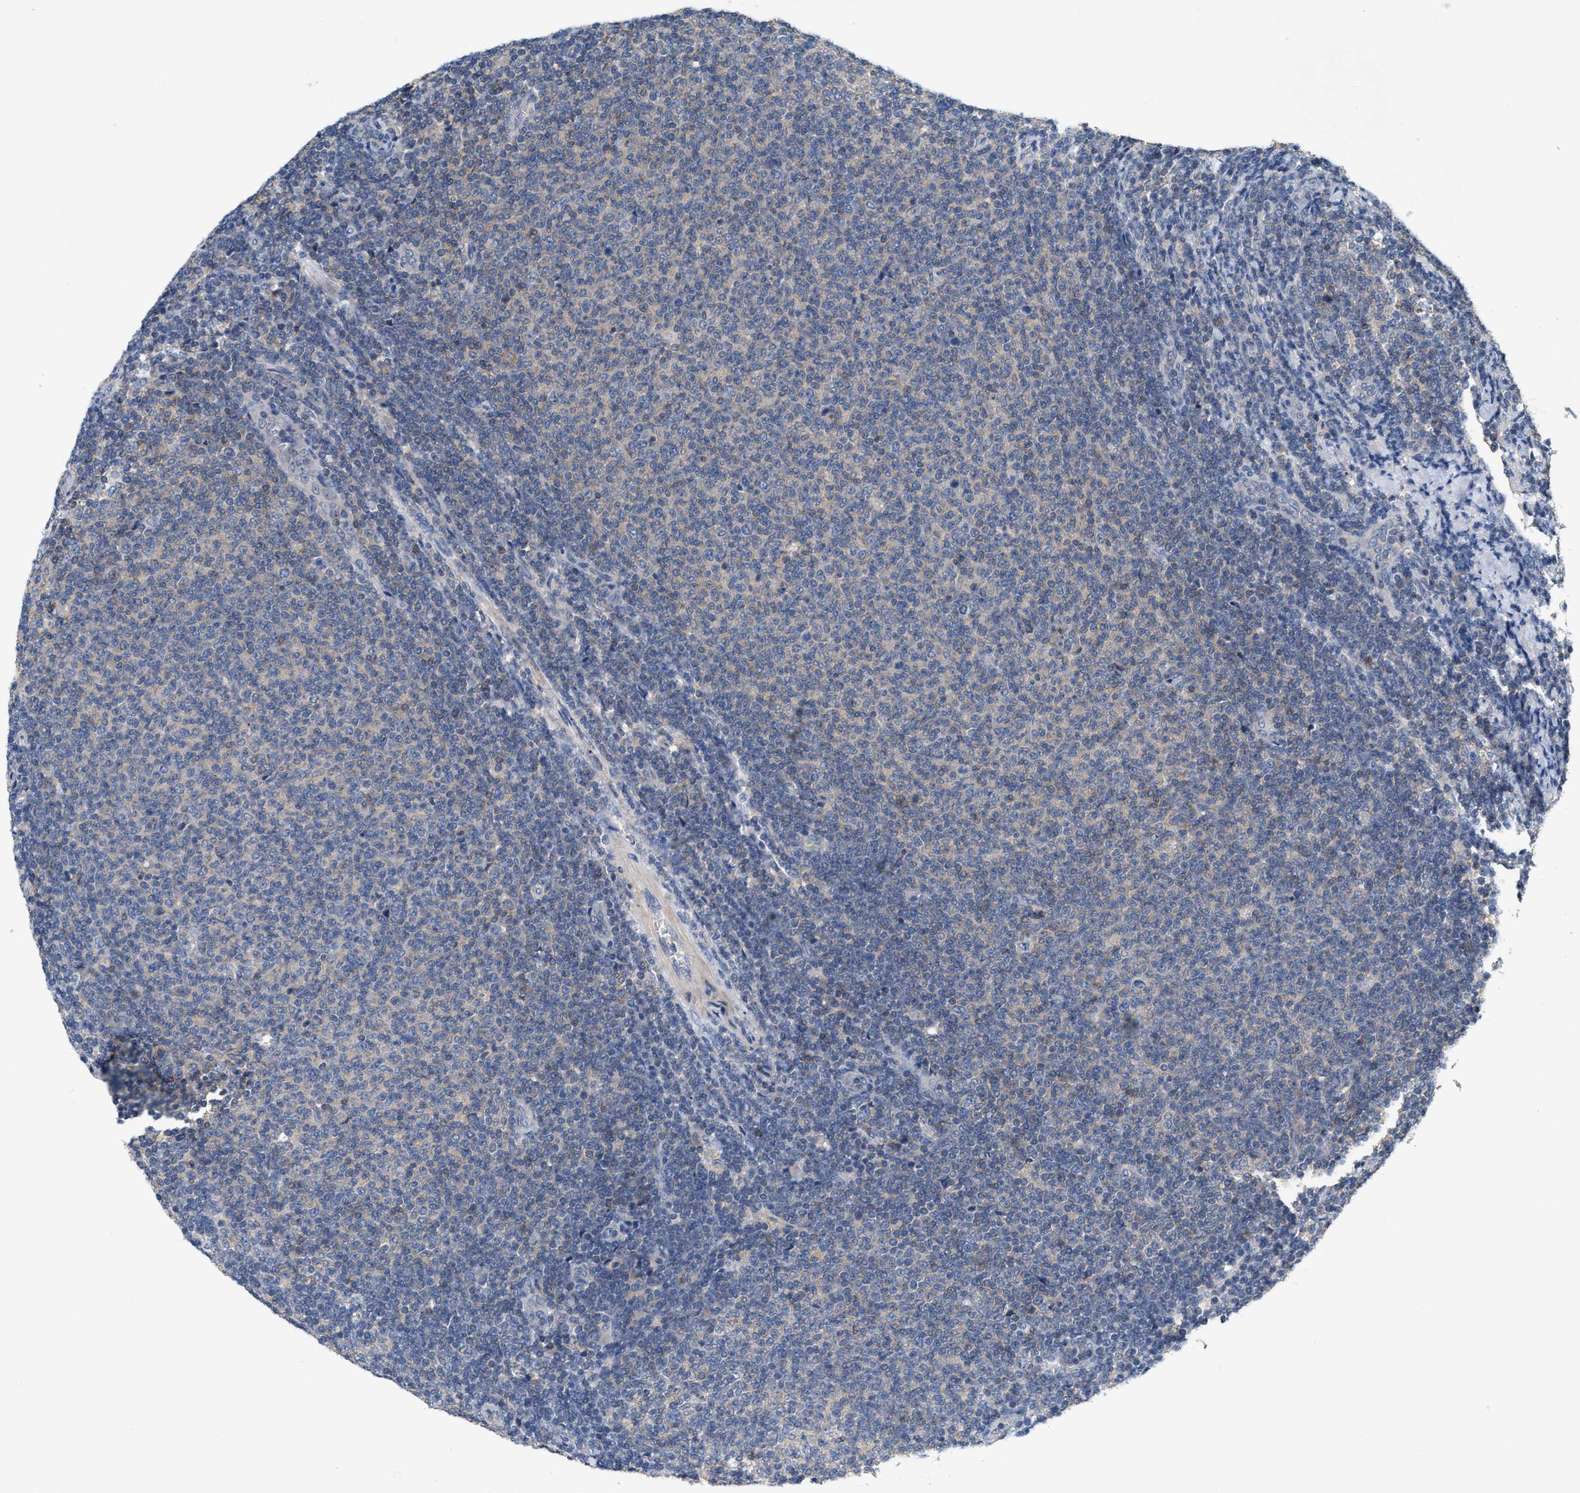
{"staining": {"intensity": "negative", "quantity": "none", "location": "none"}, "tissue": "lymphoma", "cell_type": "Tumor cells", "image_type": "cancer", "snomed": [{"axis": "morphology", "description": "Malignant lymphoma, non-Hodgkin's type, Low grade"}, {"axis": "topography", "description": "Lymph node"}], "caption": "There is no significant positivity in tumor cells of malignant lymphoma, non-Hodgkin's type (low-grade).", "gene": "LPAR2", "patient": {"sex": "male", "age": 66}}